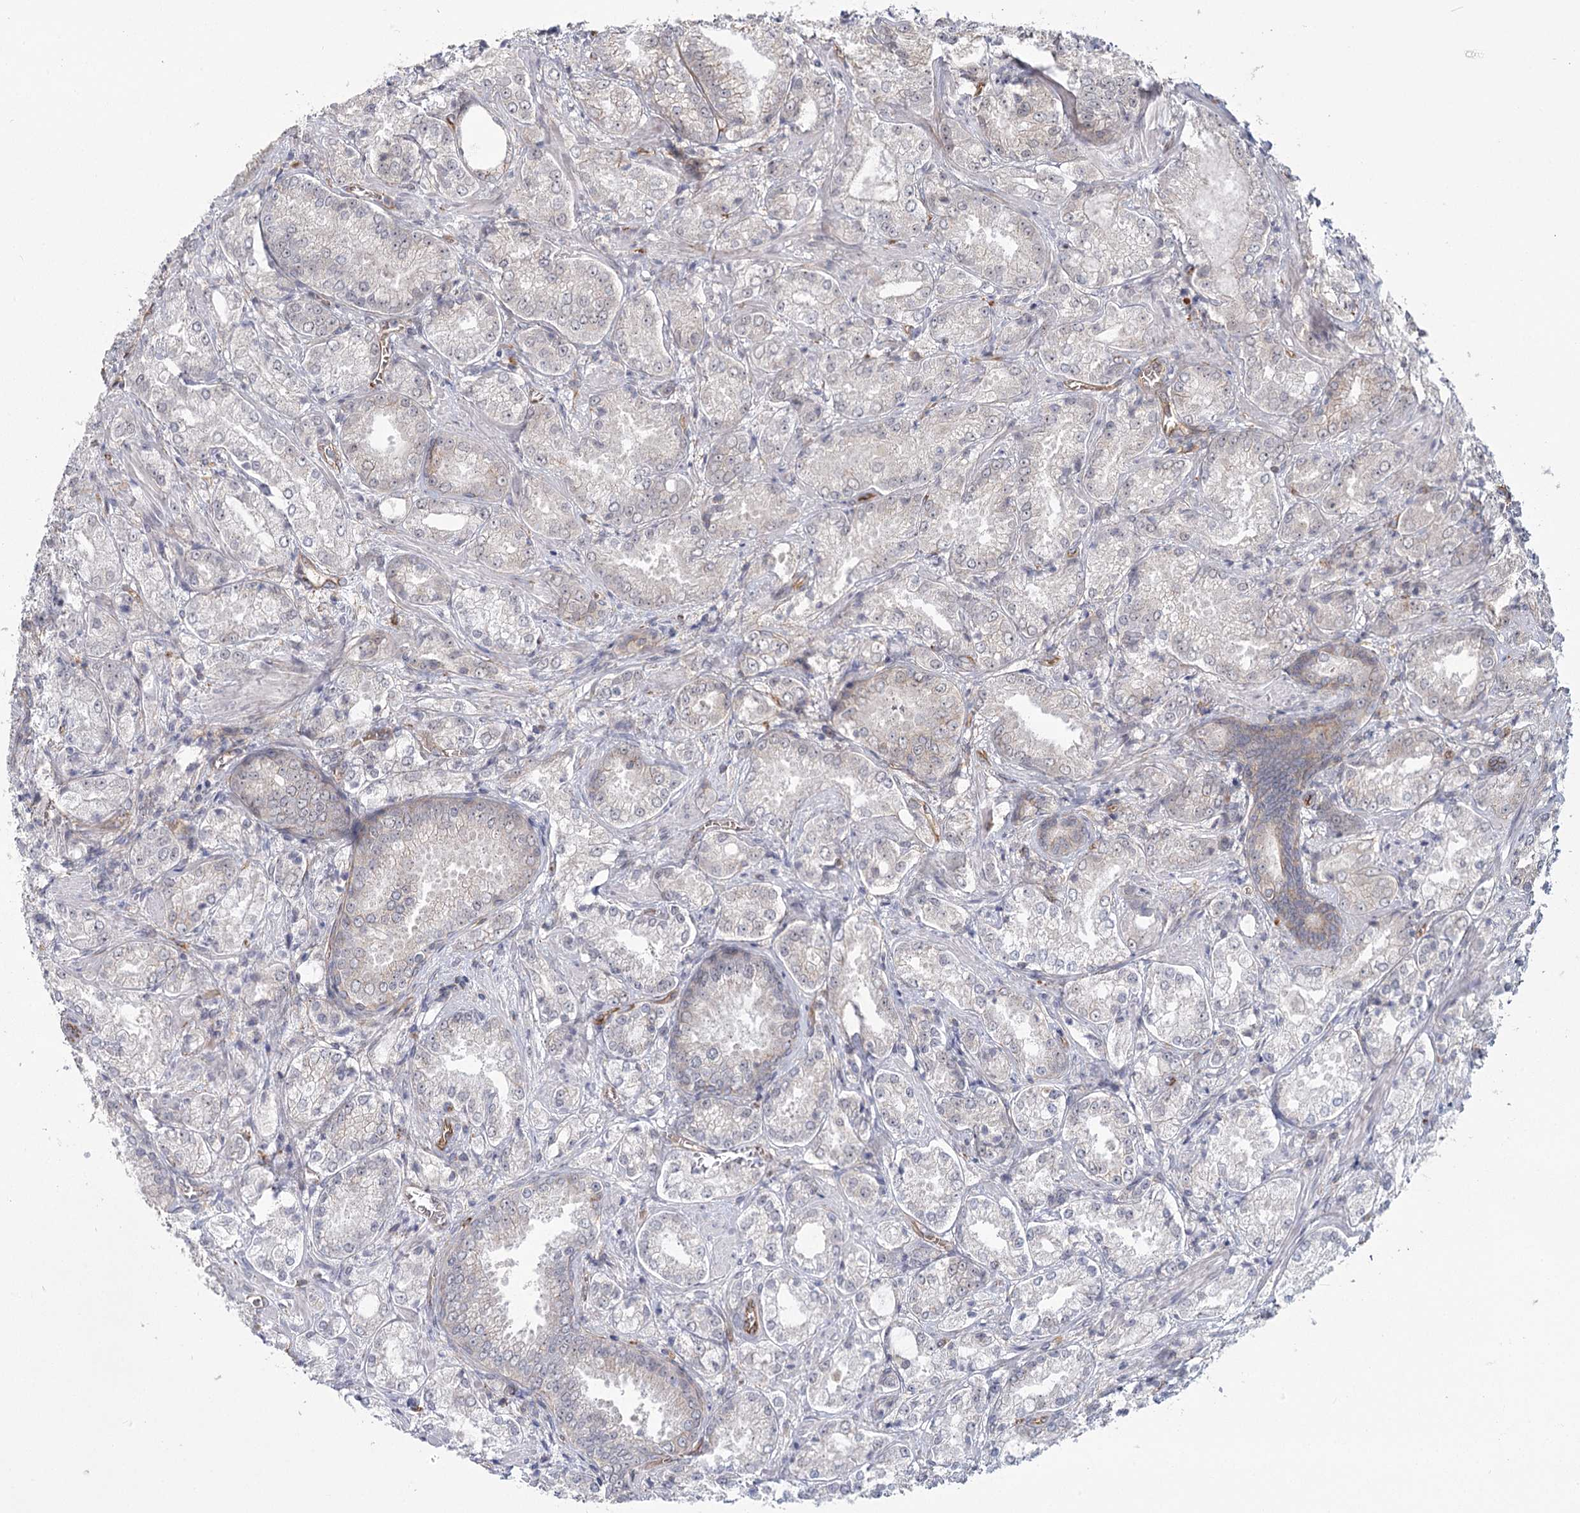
{"staining": {"intensity": "weak", "quantity": "<25%", "location": "cytoplasmic/membranous"}, "tissue": "prostate cancer", "cell_type": "Tumor cells", "image_type": "cancer", "snomed": [{"axis": "morphology", "description": "Adenocarcinoma, Low grade"}, {"axis": "topography", "description": "Prostate"}], "caption": "High magnification brightfield microscopy of prostate cancer (low-grade adenocarcinoma) stained with DAB (3,3'-diaminobenzidine) (brown) and counterstained with hematoxylin (blue): tumor cells show no significant expression.", "gene": "RPP14", "patient": {"sex": "male", "age": 74}}